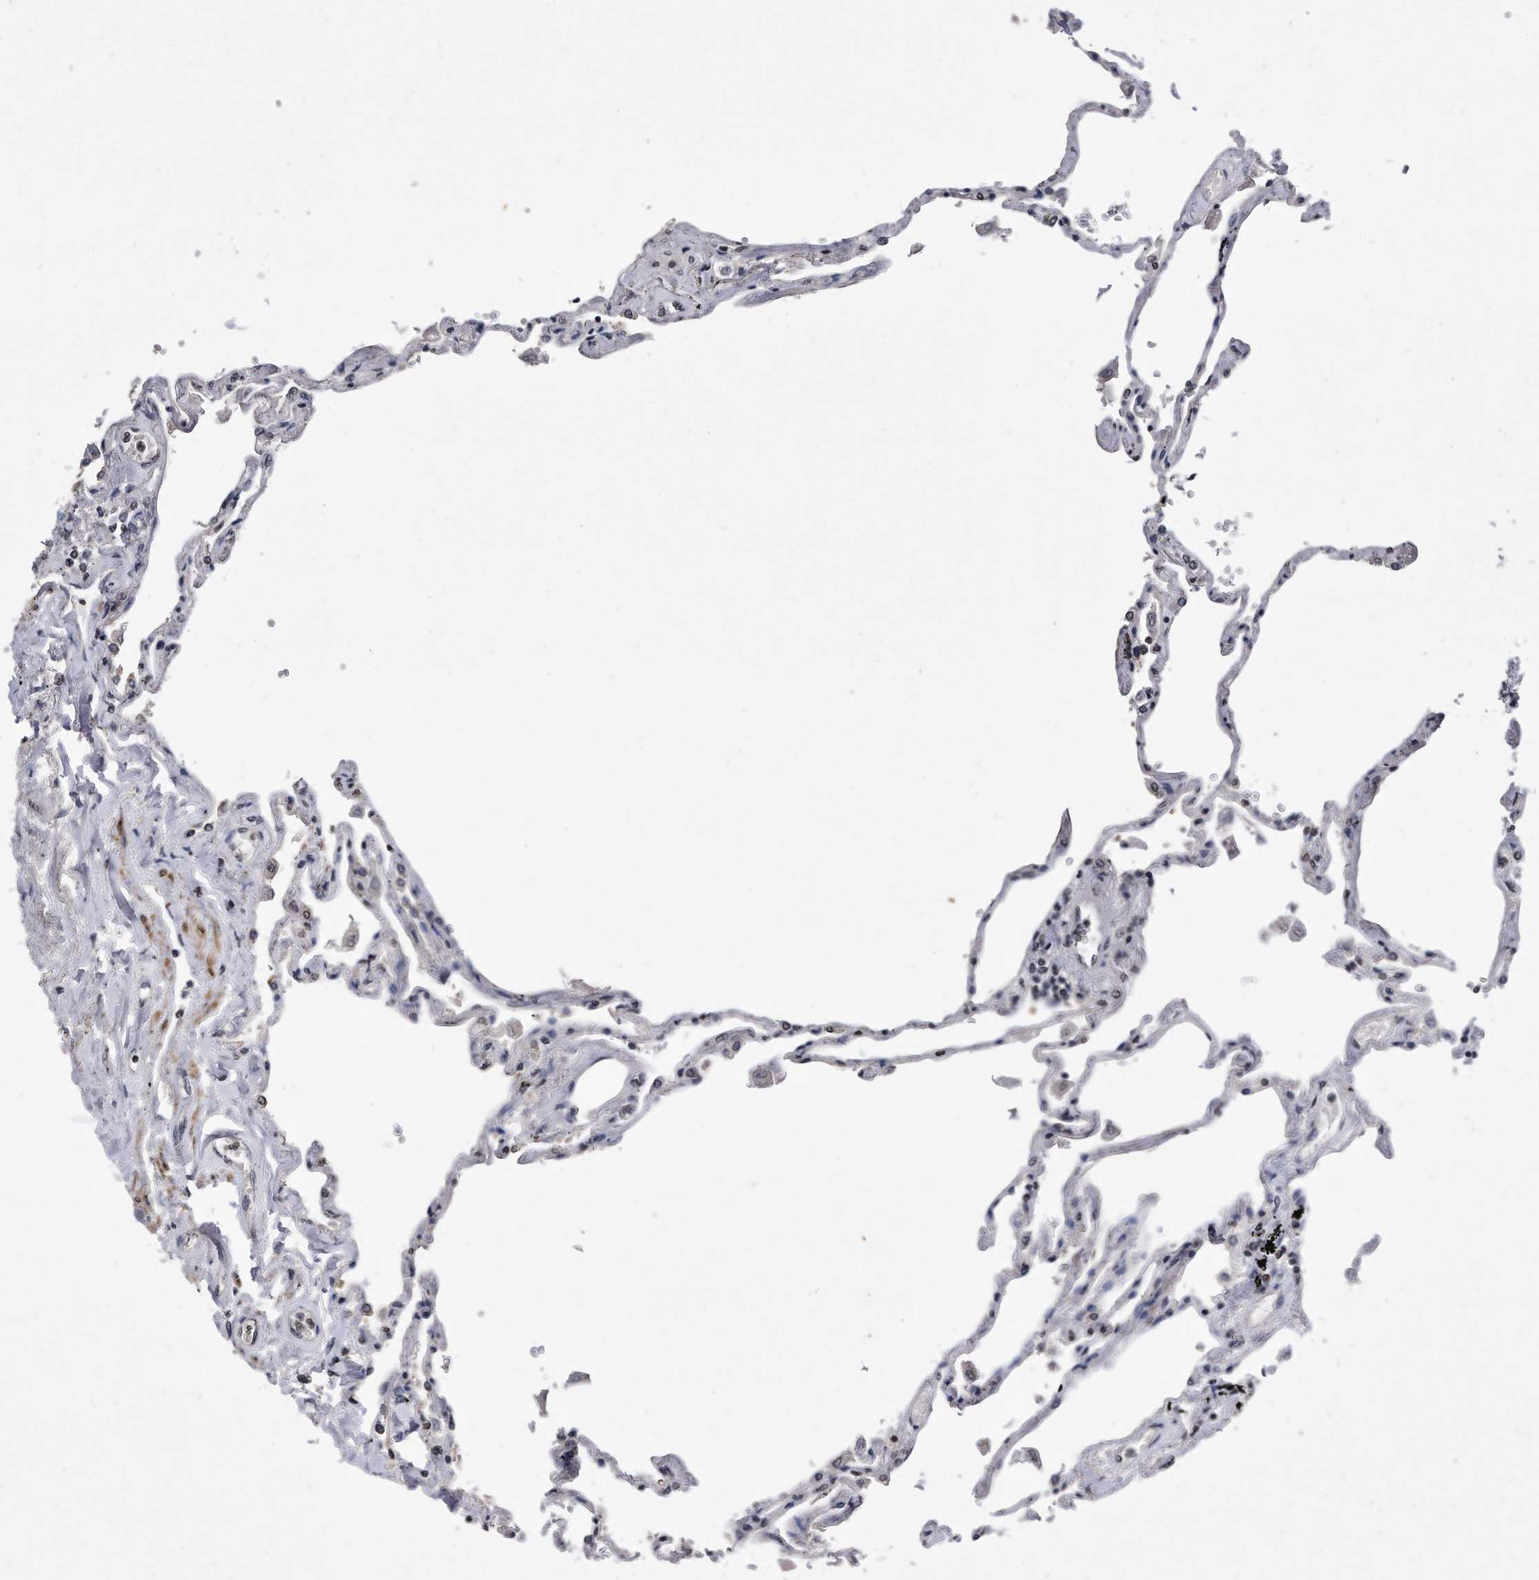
{"staining": {"intensity": "weak", "quantity": "25%-75%", "location": "cytoplasmic/membranous,nuclear"}, "tissue": "lung", "cell_type": "Alveolar cells", "image_type": "normal", "snomed": [{"axis": "morphology", "description": "Normal tissue, NOS"}, {"axis": "topography", "description": "Lung"}], "caption": "Weak cytoplasmic/membranous,nuclear protein positivity is identified in approximately 25%-75% of alveolar cells in lung.", "gene": "DAB1", "patient": {"sex": "female", "age": 67}}